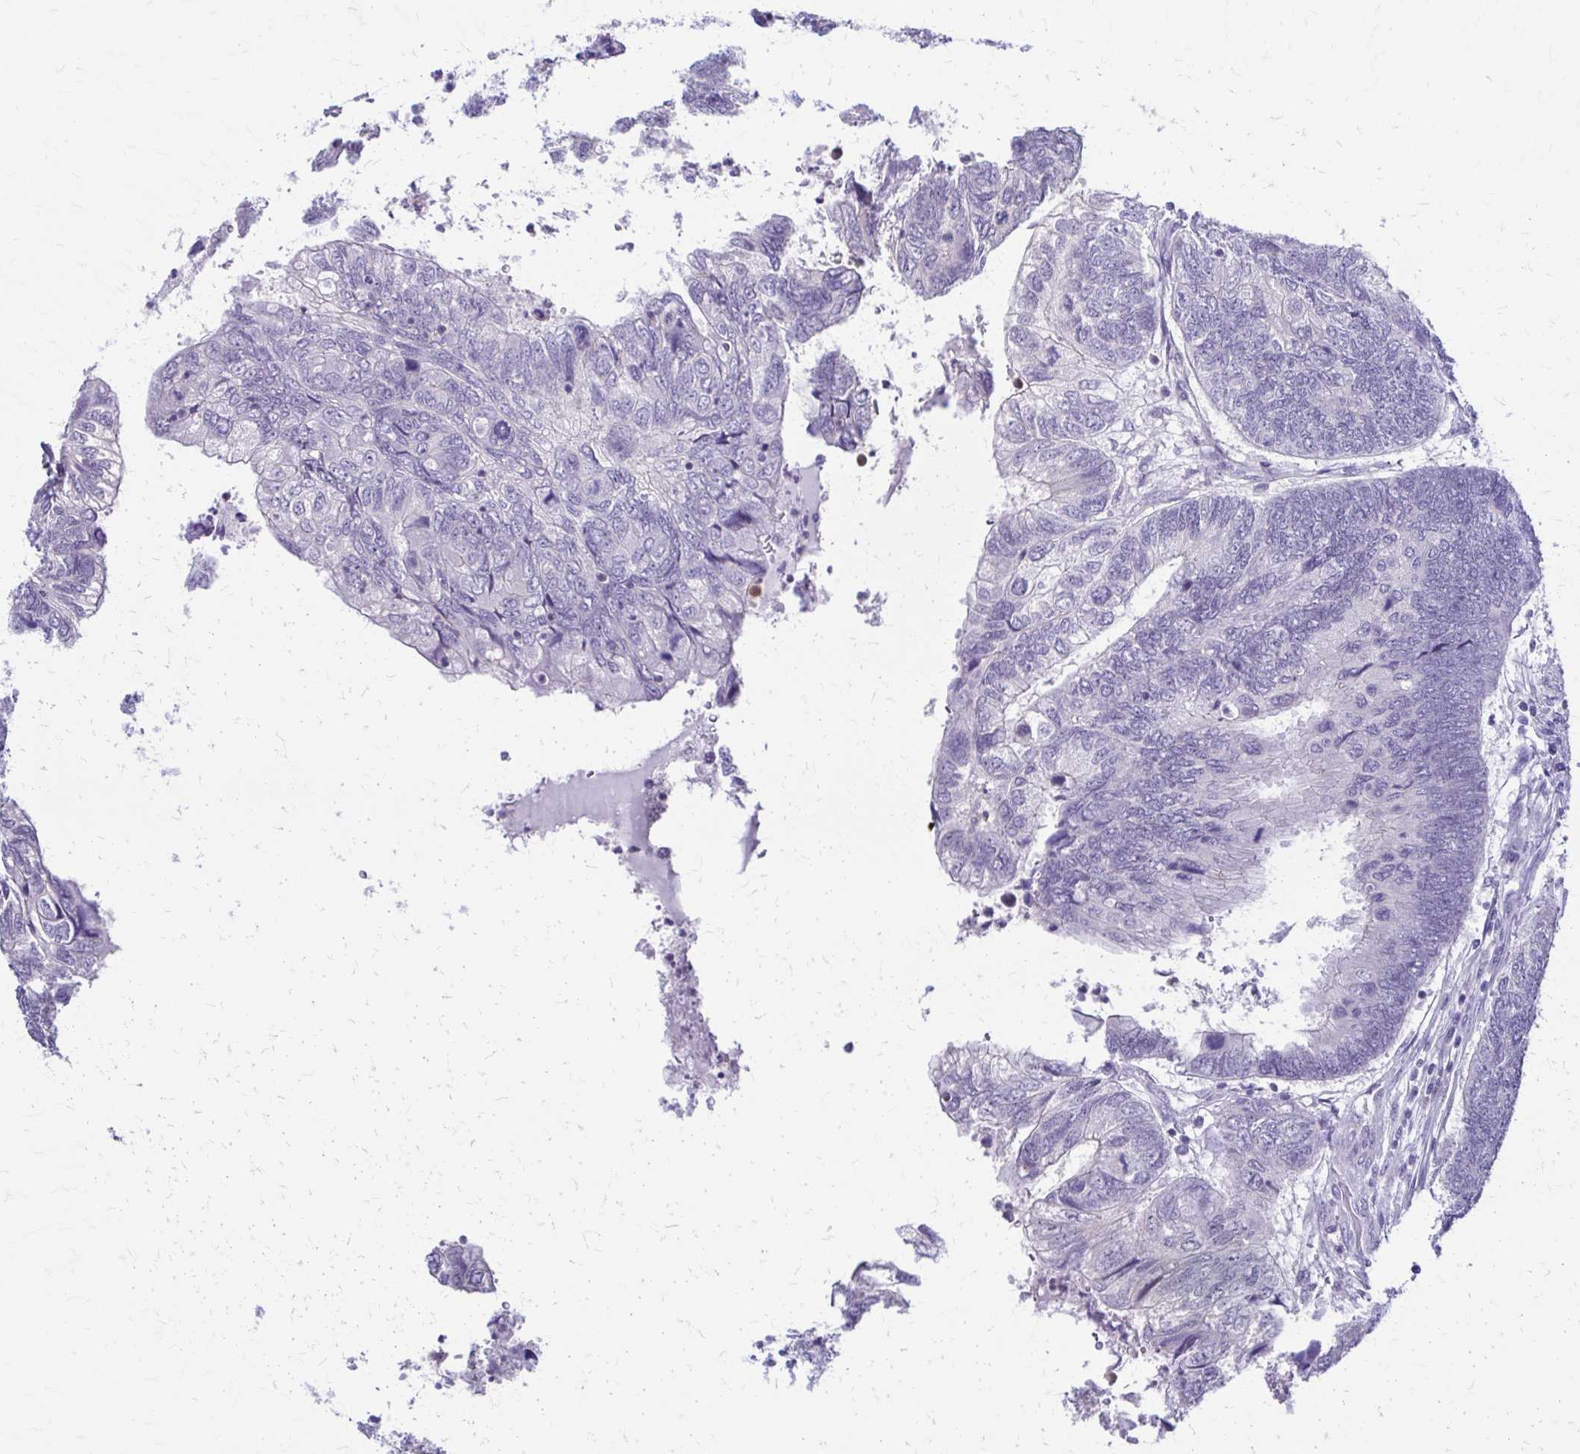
{"staining": {"intensity": "negative", "quantity": "none", "location": "none"}, "tissue": "colorectal cancer", "cell_type": "Tumor cells", "image_type": "cancer", "snomed": [{"axis": "morphology", "description": "Adenocarcinoma, NOS"}, {"axis": "topography", "description": "Colon"}], "caption": "Tumor cells are negative for brown protein staining in colorectal cancer.", "gene": "PIK3AP1", "patient": {"sex": "female", "age": 67}}